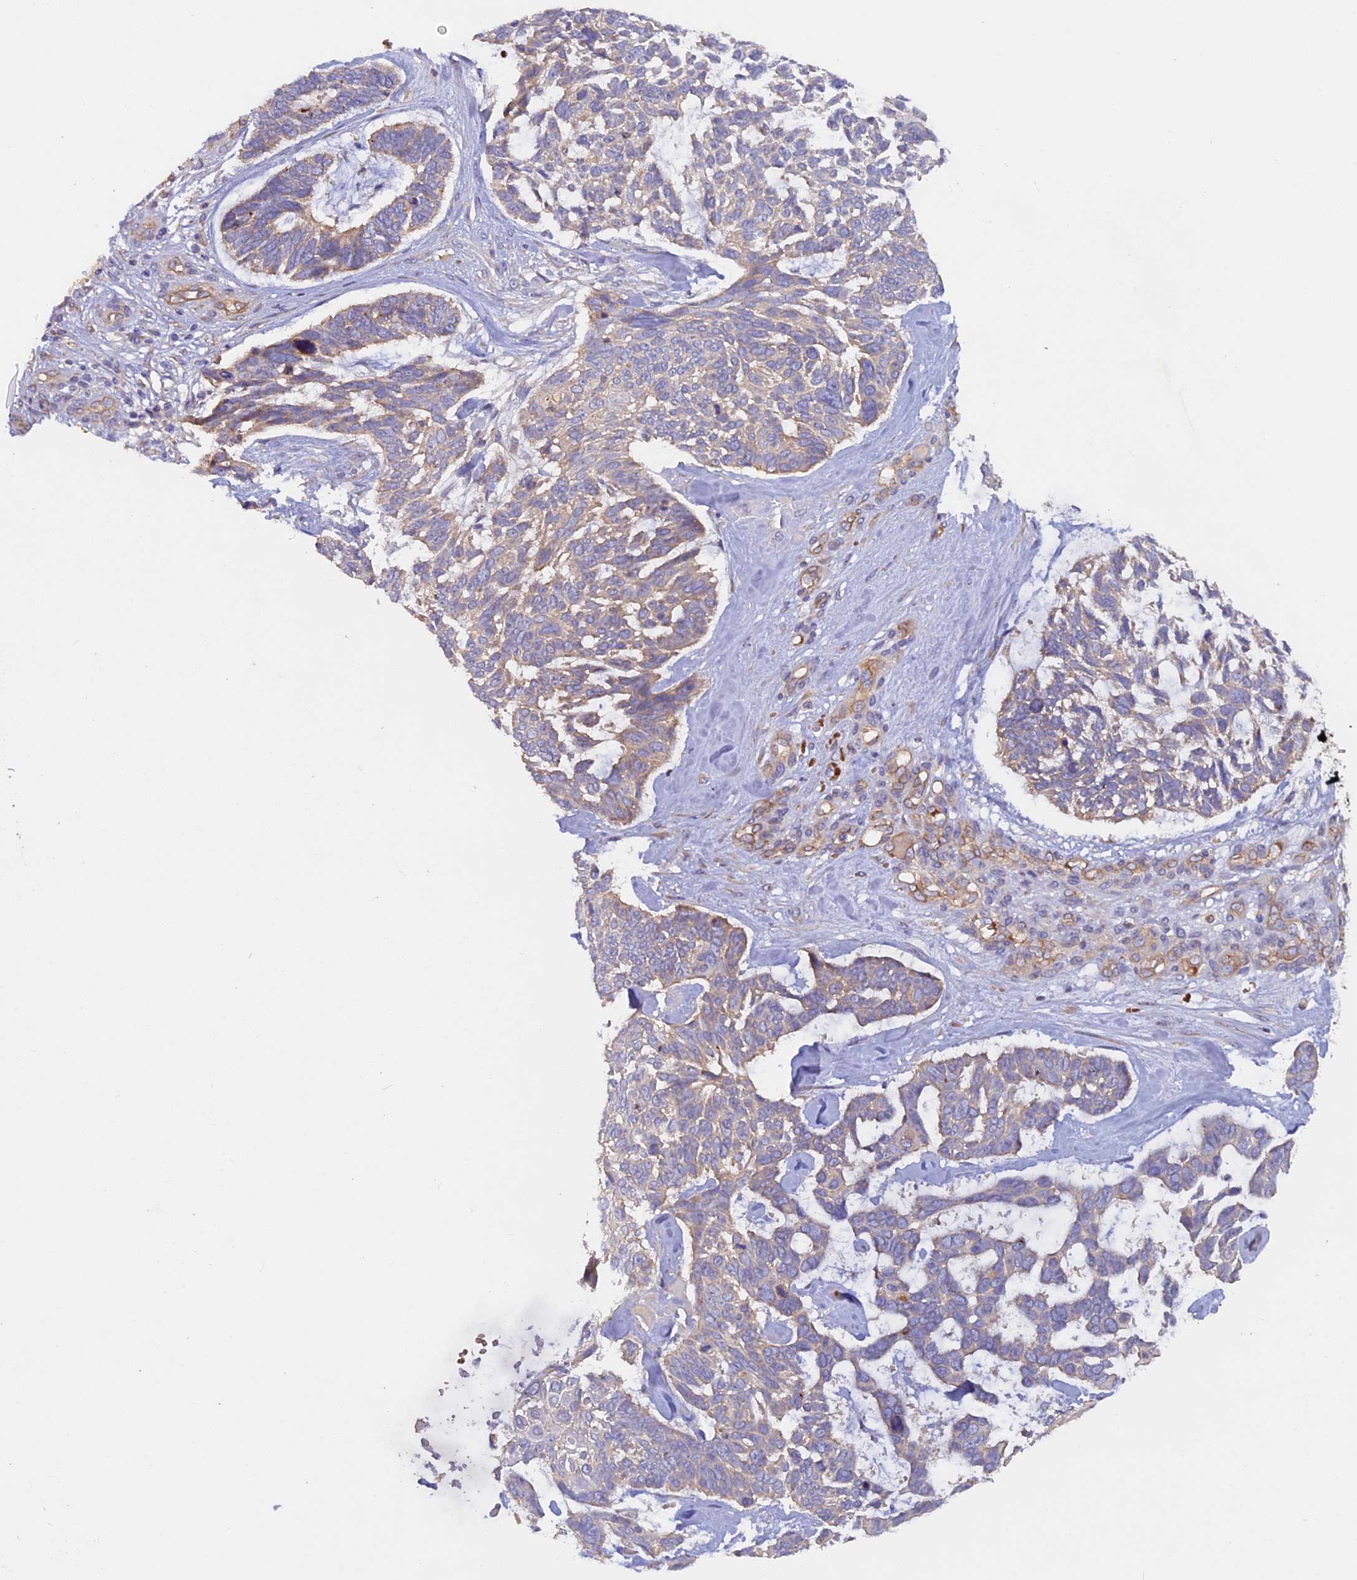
{"staining": {"intensity": "weak", "quantity": "25%-75%", "location": "cytoplasmic/membranous"}, "tissue": "skin cancer", "cell_type": "Tumor cells", "image_type": "cancer", "snomed": [{"axis": "morphology", "description": "Basal cell carcinoma"}, {"axis": "topography", "description": "Skin"}], "caption": "A brown stain highlights weak cytoplasmic/membranous staining of a protein in human basal cell carcinoma (skin) tumor cells.", "gene": "DUS3L", "patient": {"sex": "male", "age": 88}}